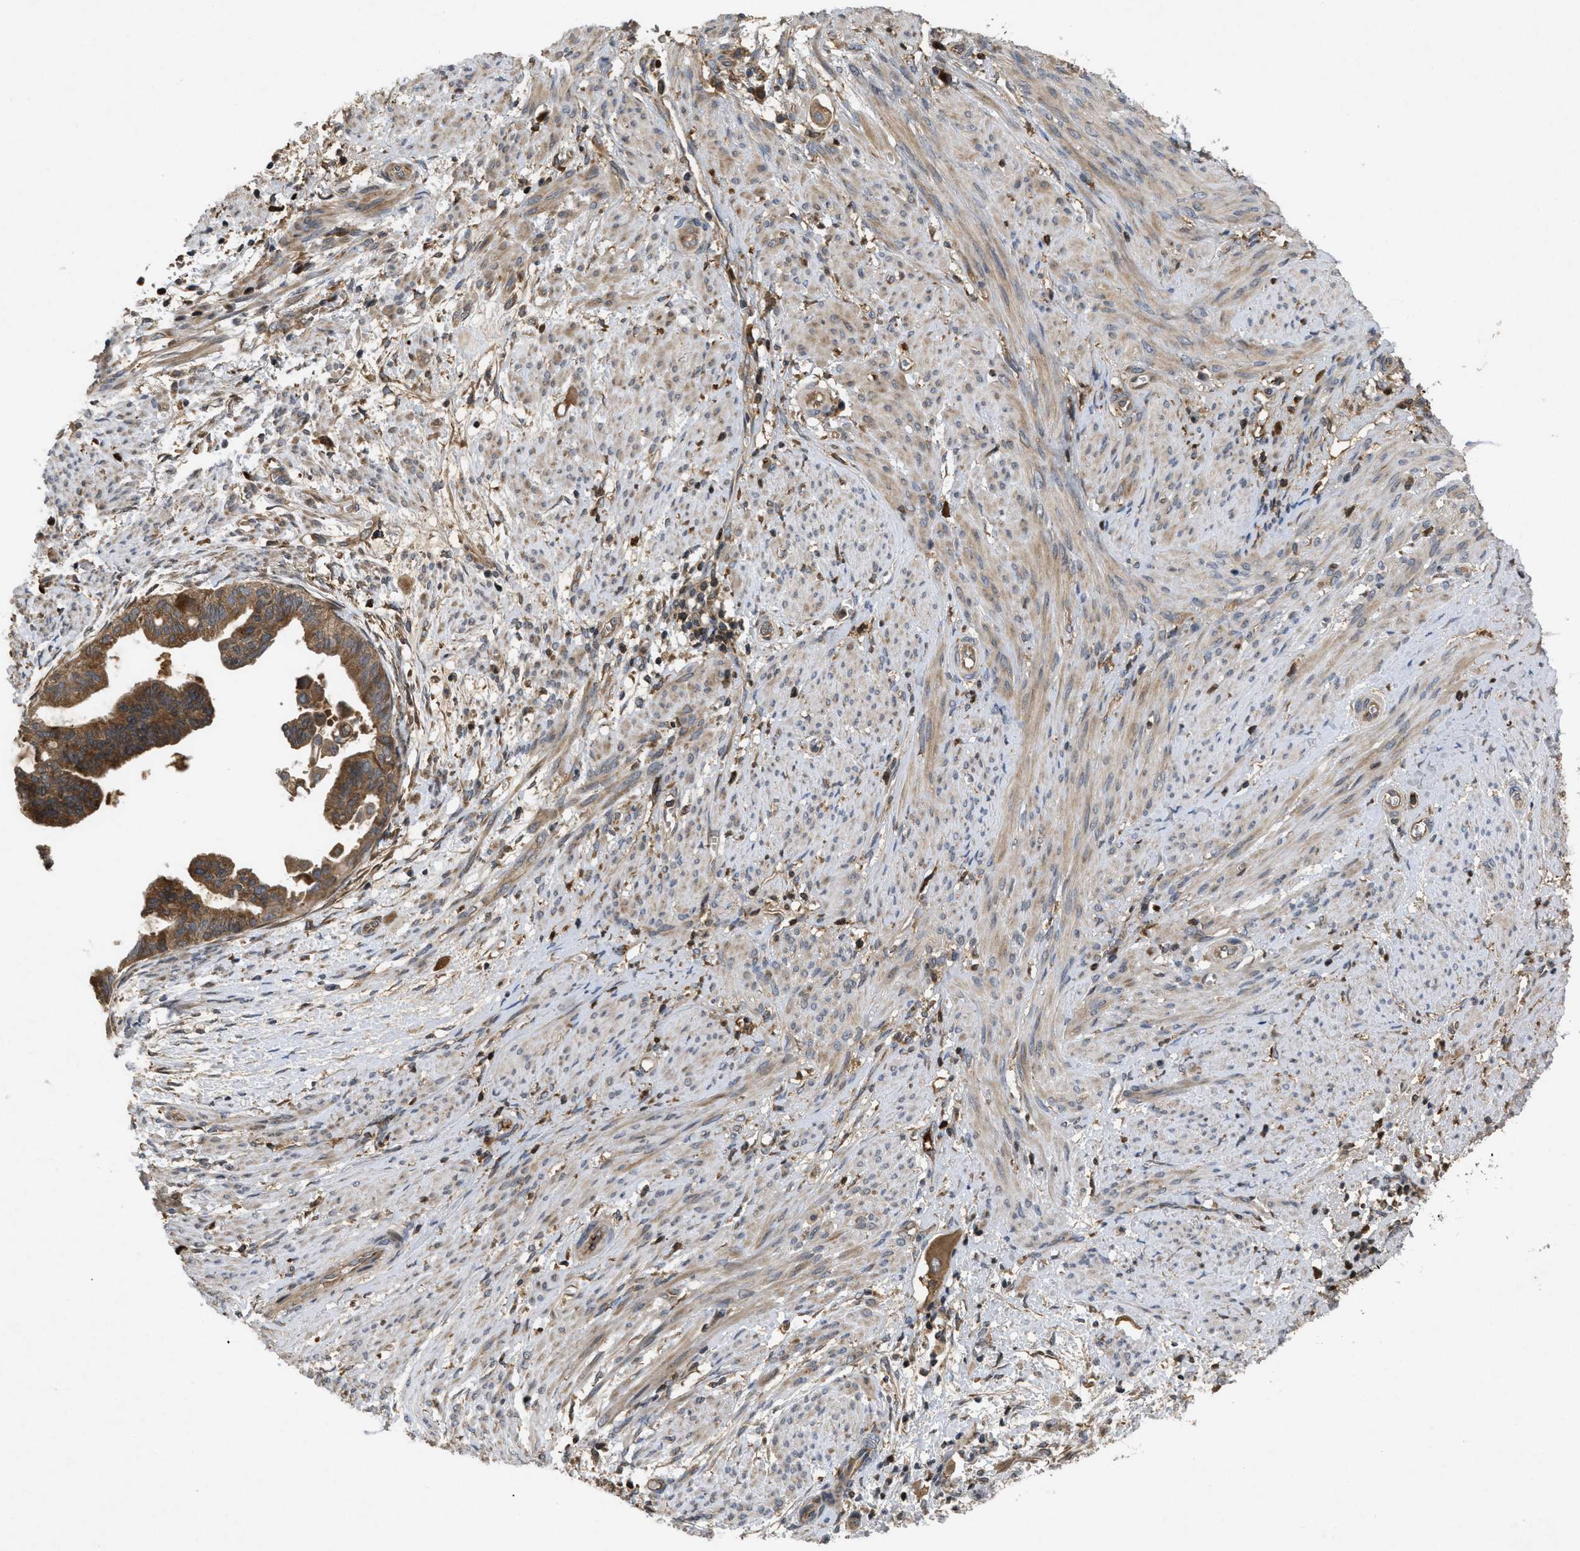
{"staining": {"intensity": "moderate", "quantity": ">75%", "location": "cytoplasmic/membranous"}, "tissue": "cervical cancer", "cell_type": "Tumor cells", "image_type": "cancer", "snomed": [{"axis": "morphology", "description": "Normal tissue, NOS"}, {"axis": "morphology", "description": "Adenocarcinoma, NOS"}, {"axis": "topography", "description": "Cervix"}, {"axis": "topography", "description": "Endometrium"}], "caption": "Immunohistochemistry (IHC) histopathology image of neoplastic tissue: cervical cancer (adenocarcinoma) stained using IHC shows medium levels of moderate protein expression localized specifically in the cytoplasmic/membranous of tumor cells, appearing as a cytoplasmic/membranous brown color.", "gene": "RAB2A", "patient": {"sex": "female", "age": 86}}